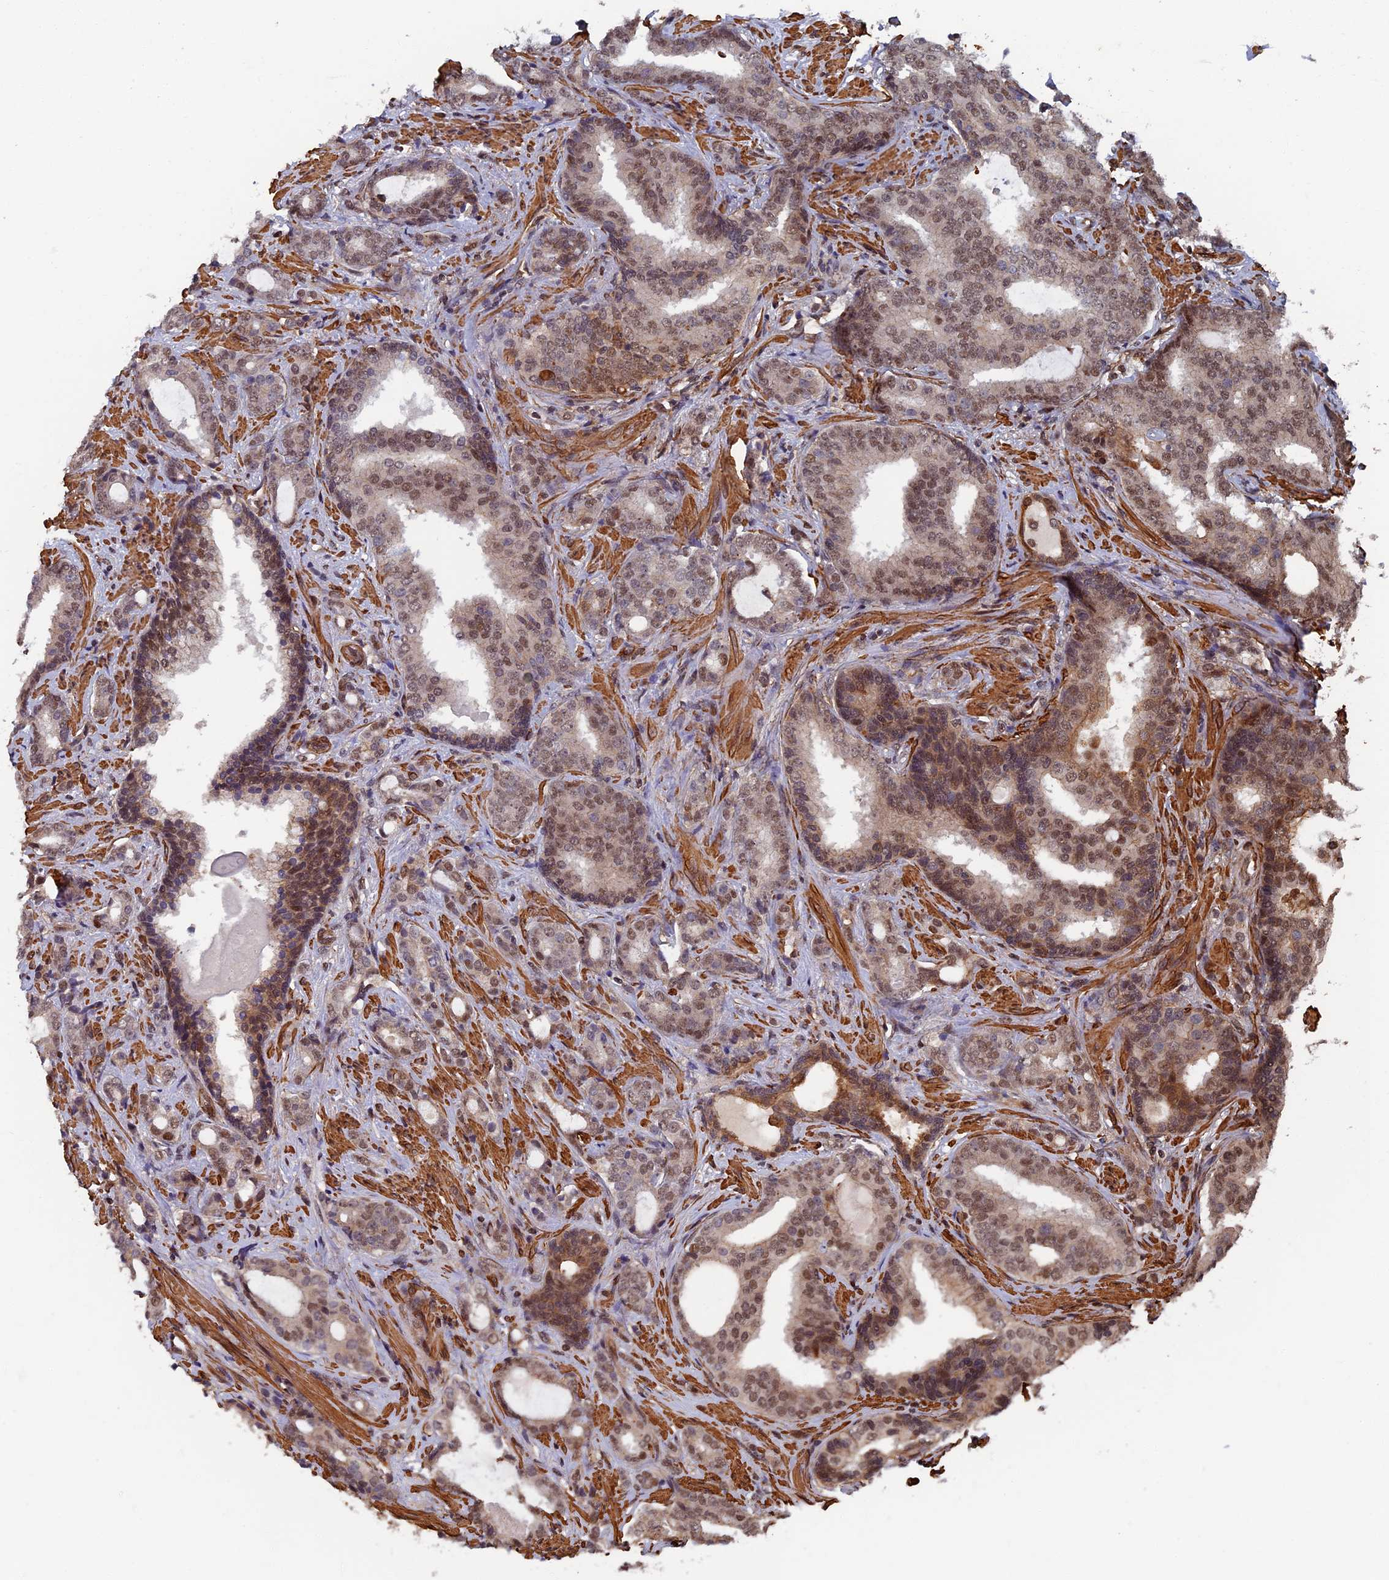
{"staining": {"intensity": "weak", "quantity": ">75%", "location": "nuclear"}, "tissue": "prostate cancer", "cell_type": "Tumor cells", "image_type": "cancer", "snomed": [{"axis": "morphology", "description": "Adenocarcinoma, High grade"}, {"axis": "topography", "description": "Prostate"}], "caption": "IHC (DAB) staining of human prostate cancer (high-grade adenocarcinoma) shows weak nuclear protein expression in approximately >75% of tumor cells.", "gene": "CTDP1", "patient": {"sex": "male", "age": 63}}